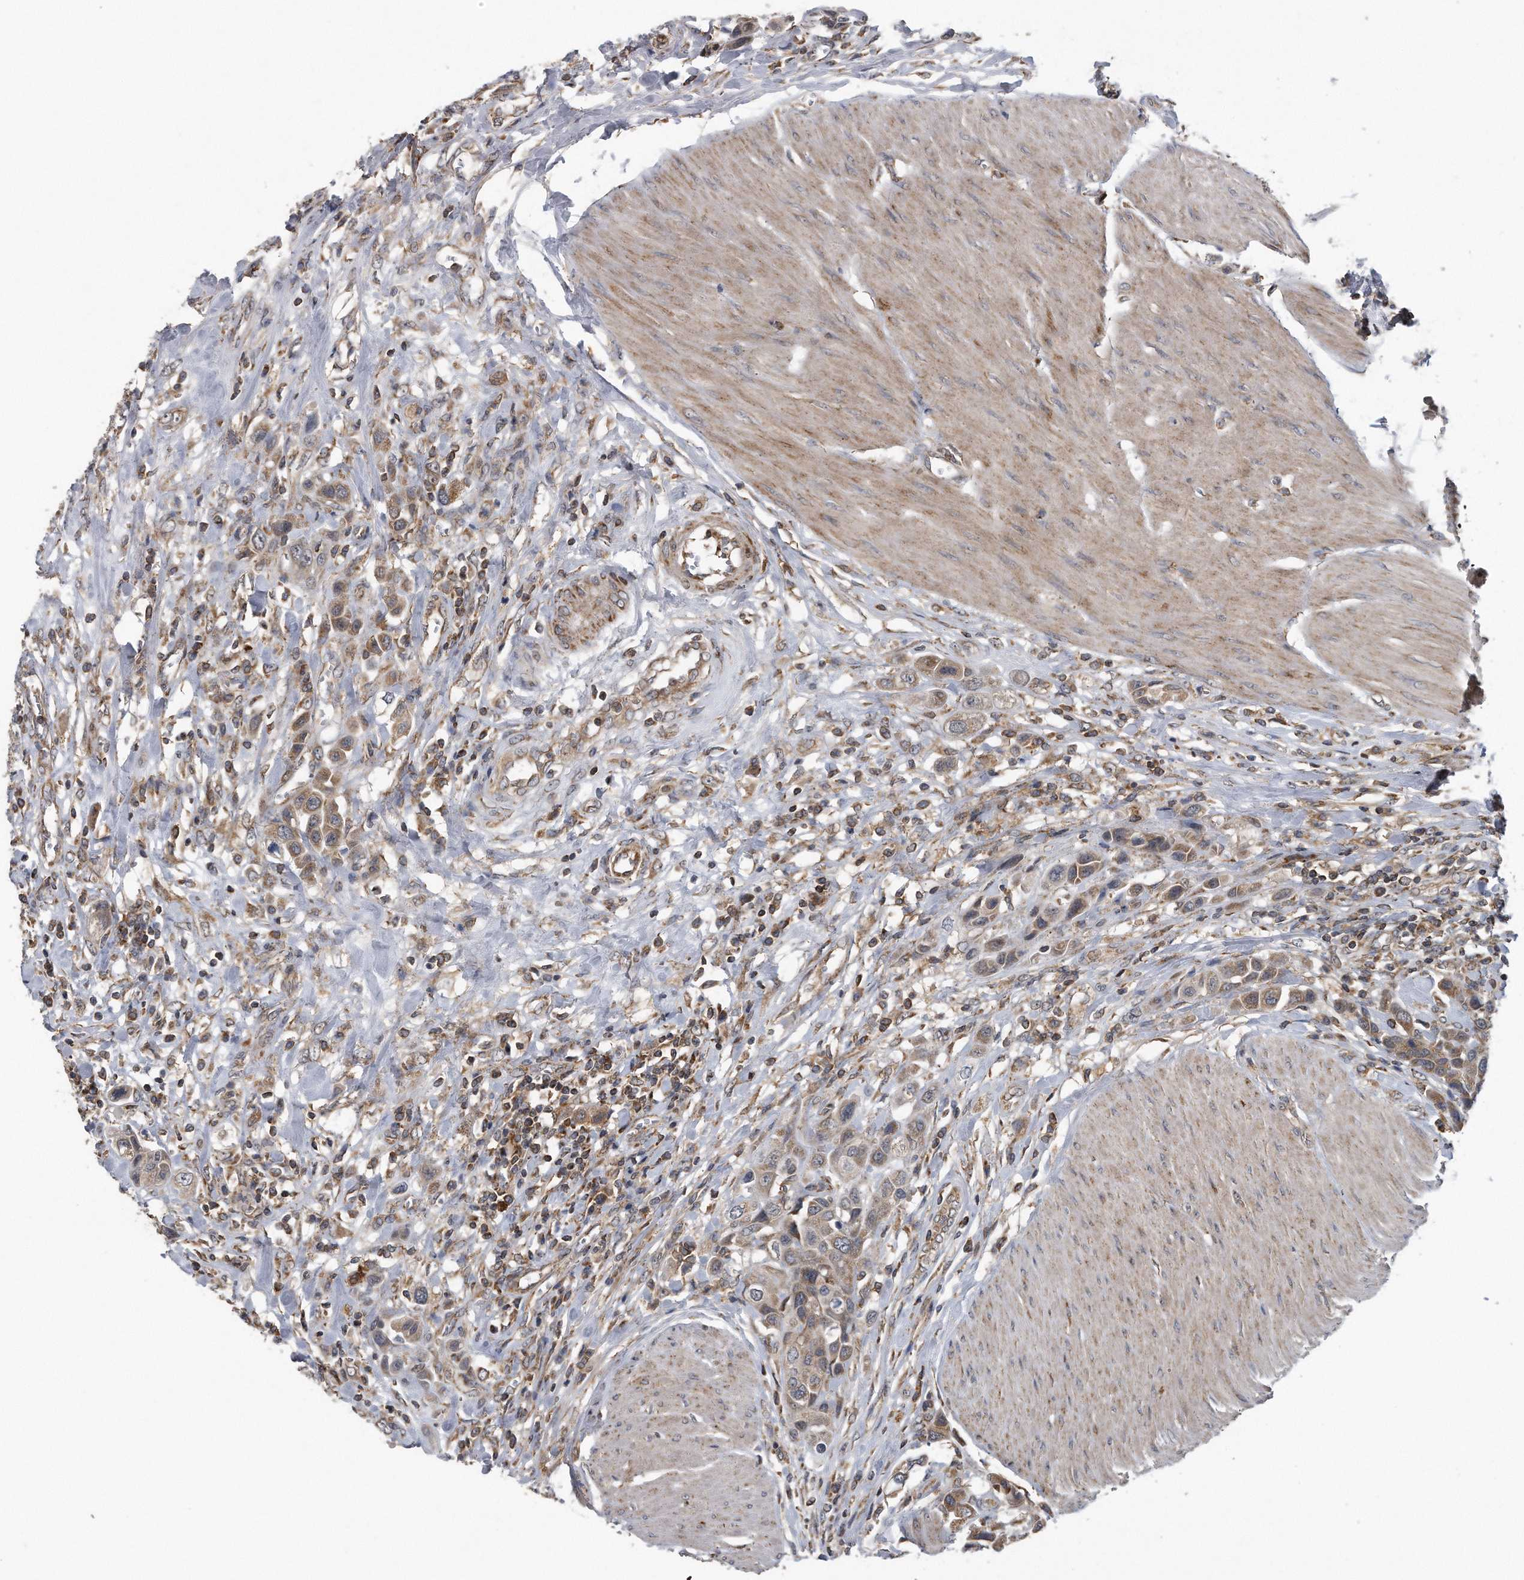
{"staining": {"intensity": "weak", "quantity": ">75%", "location": "cytoplasmic/membranous"}, "tissue": "urothelial cancer", "cell_type": "Tumor cells", "image_type": "cancer", "snomed": [{"axis": "morphology", "description": "Urothelial carcinoma, High grade"}, {"axis": "topography", "description": "Urinary bladder"}], "caption": "Immunohistochemical staining of urothelial carcinoma (high-grade) displays weak cytoplasmic/membranous protein staining in approximately >75% of tumor cells.", "gene": "ALPK2", "patient": {"sex": "male", "age": 50}}